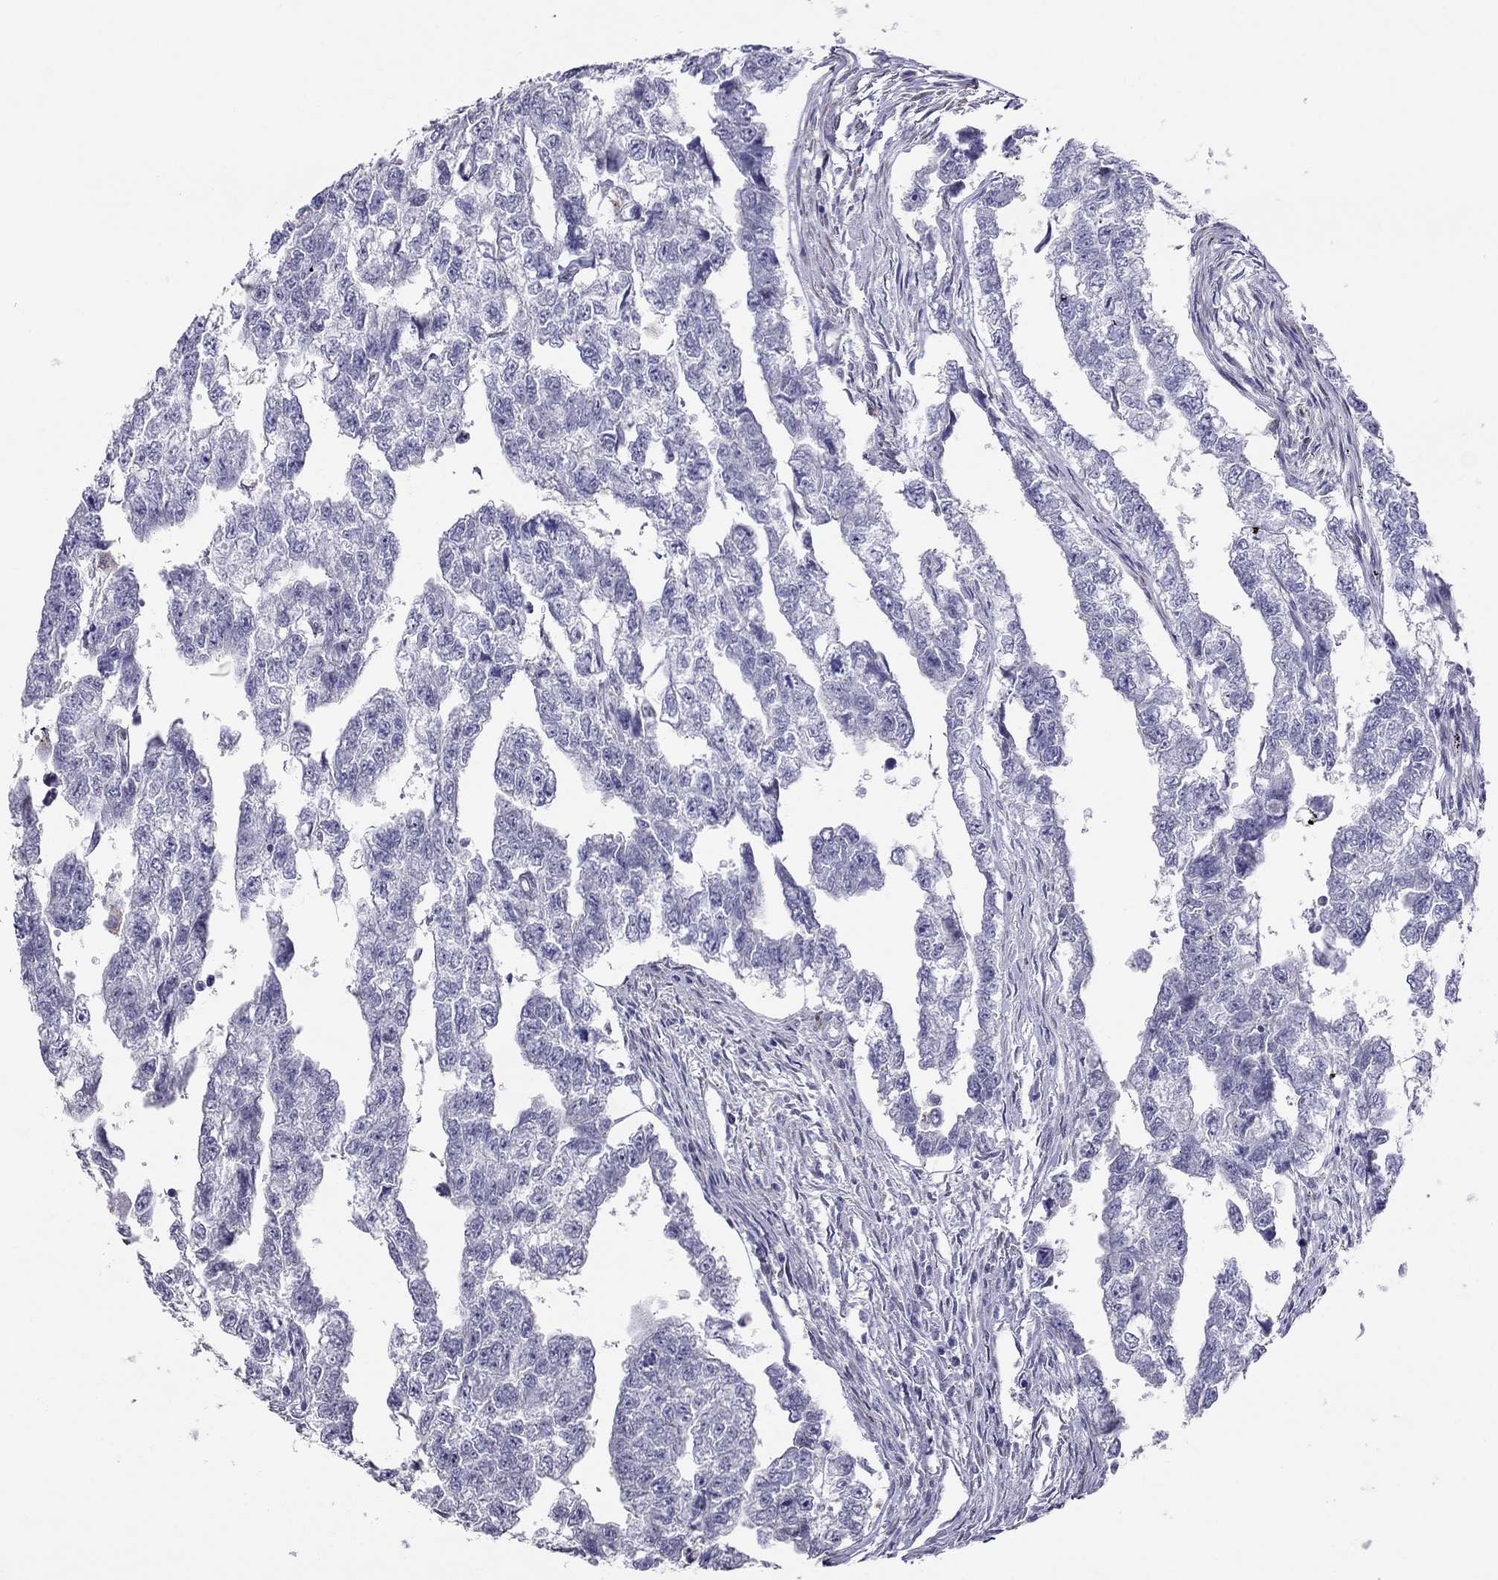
{"staining": {"intensity": "negative", "quantity": "none", "location": "none"}, "tissue": "testis cancer", "cell_type": "Tumor cells", "image_type": "cancer", "snomed": [{"axis": "morphology", "description": "Carcinoma, Embryonal, NOS"}, {"axis": "morphology", "description": "Teratoma, malignant, NOS"}, {"axis": "topography", "description": "Testis"}], "caption": "Tumor cells are negative for protein expression in human testis embryonal carcinoma.", "gene": "MAGEB4", "patient": {"sex": "male", "age": 44}}